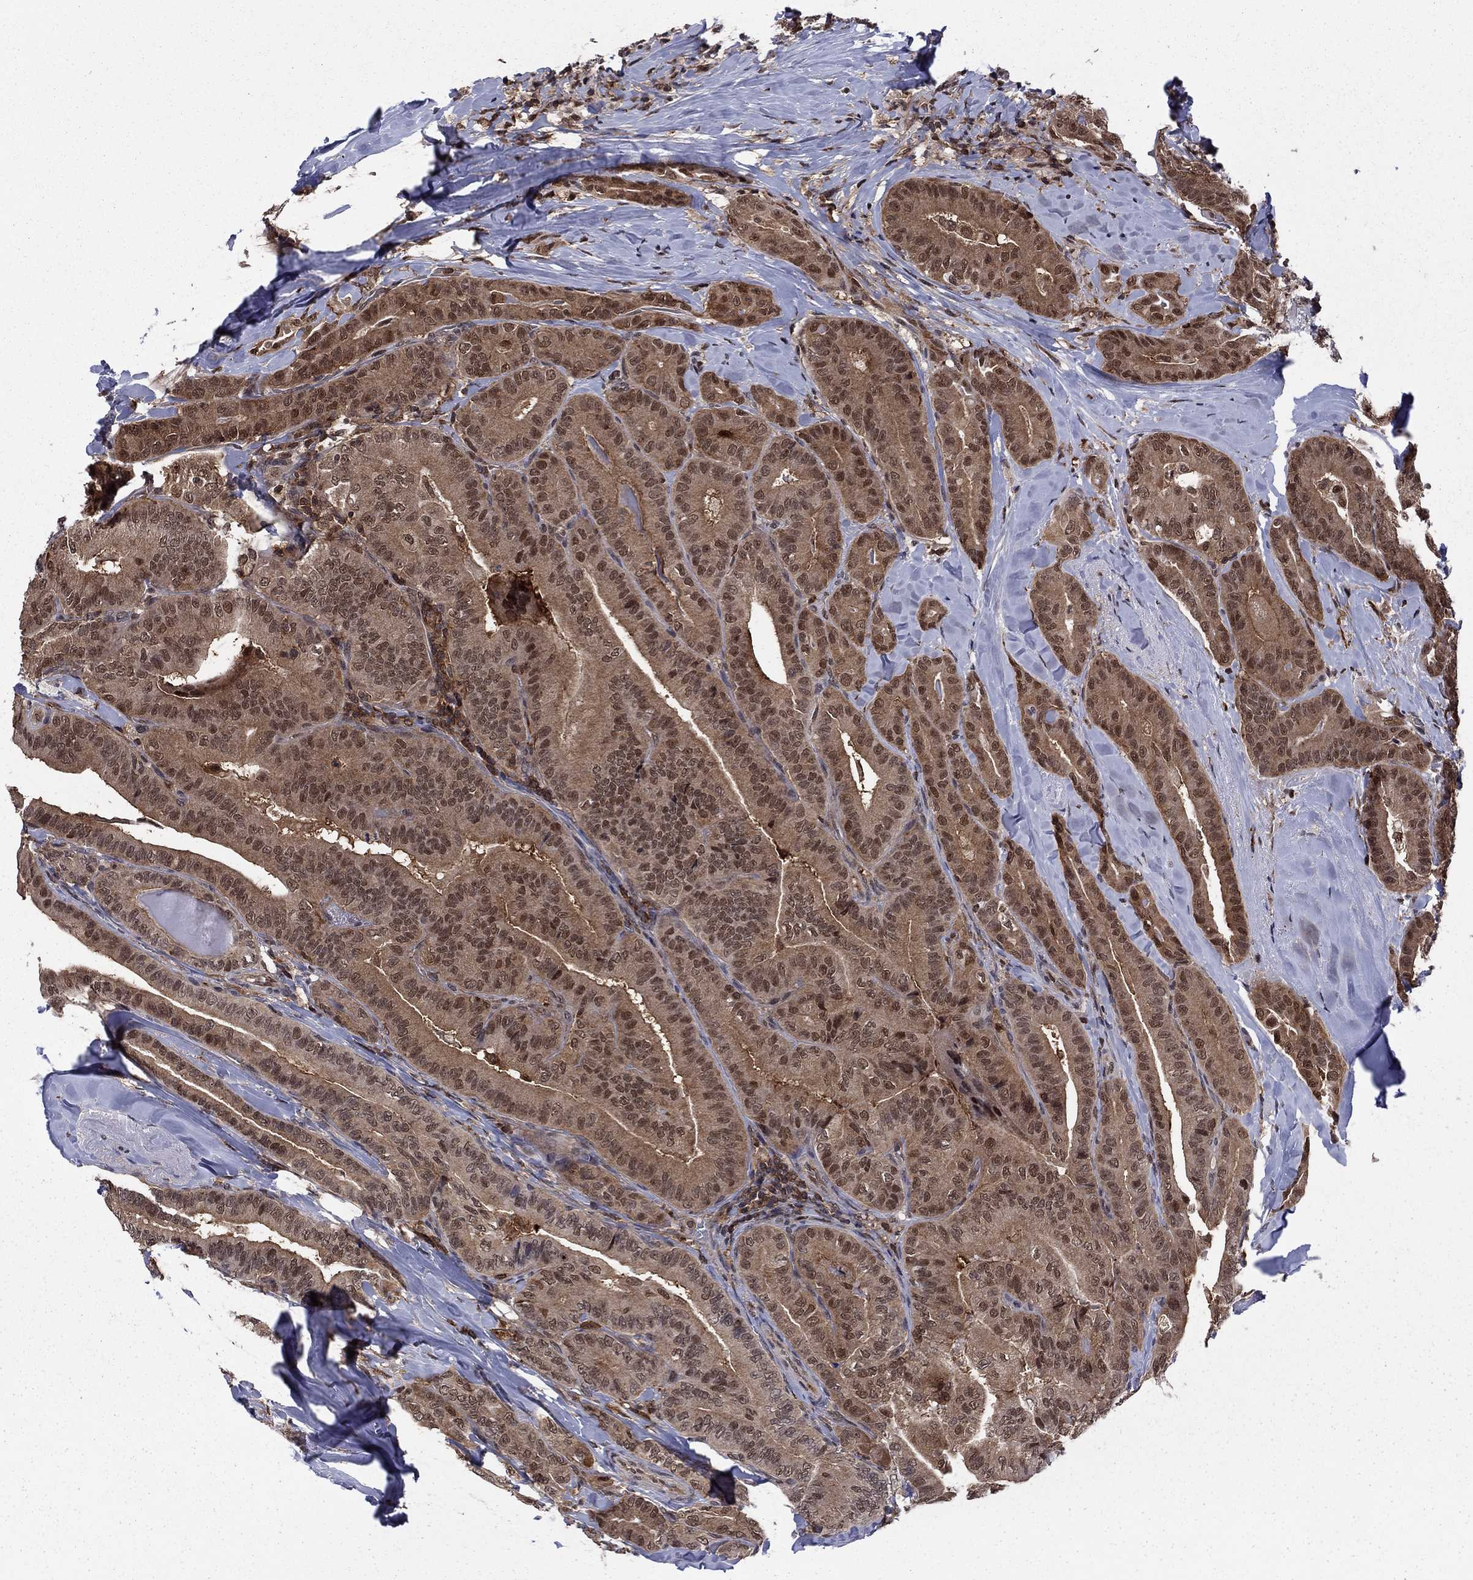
{"staining": {"intensity": "moderate", "quantity": "25%-75%", "location": "cytoplasmic/membranous,nuclear"}, "tissue": "thyroid cancer", "cell_type": "Tumor cells", "image_type": "cancer", "snomed": [{"axis": "morphology", "description": "Papillary adenocarcinoma, NOS"}, {"axis": "topography", "description": "Thyroid gland"}], "caption": "Immunohistochemical staining of human thyroid cancer displays medium levels of moderate cytoplasmic/membranous and nuclear positivity in about 25%-75% of tumor cells. The staining was performed using DAB to visualize the protein expression in brown, while the nuclei were stained in blue with hematoxylin (Magnification: 20x).", "gene": "PSMD2", "patient": {"sex": "male", "age": 61}}